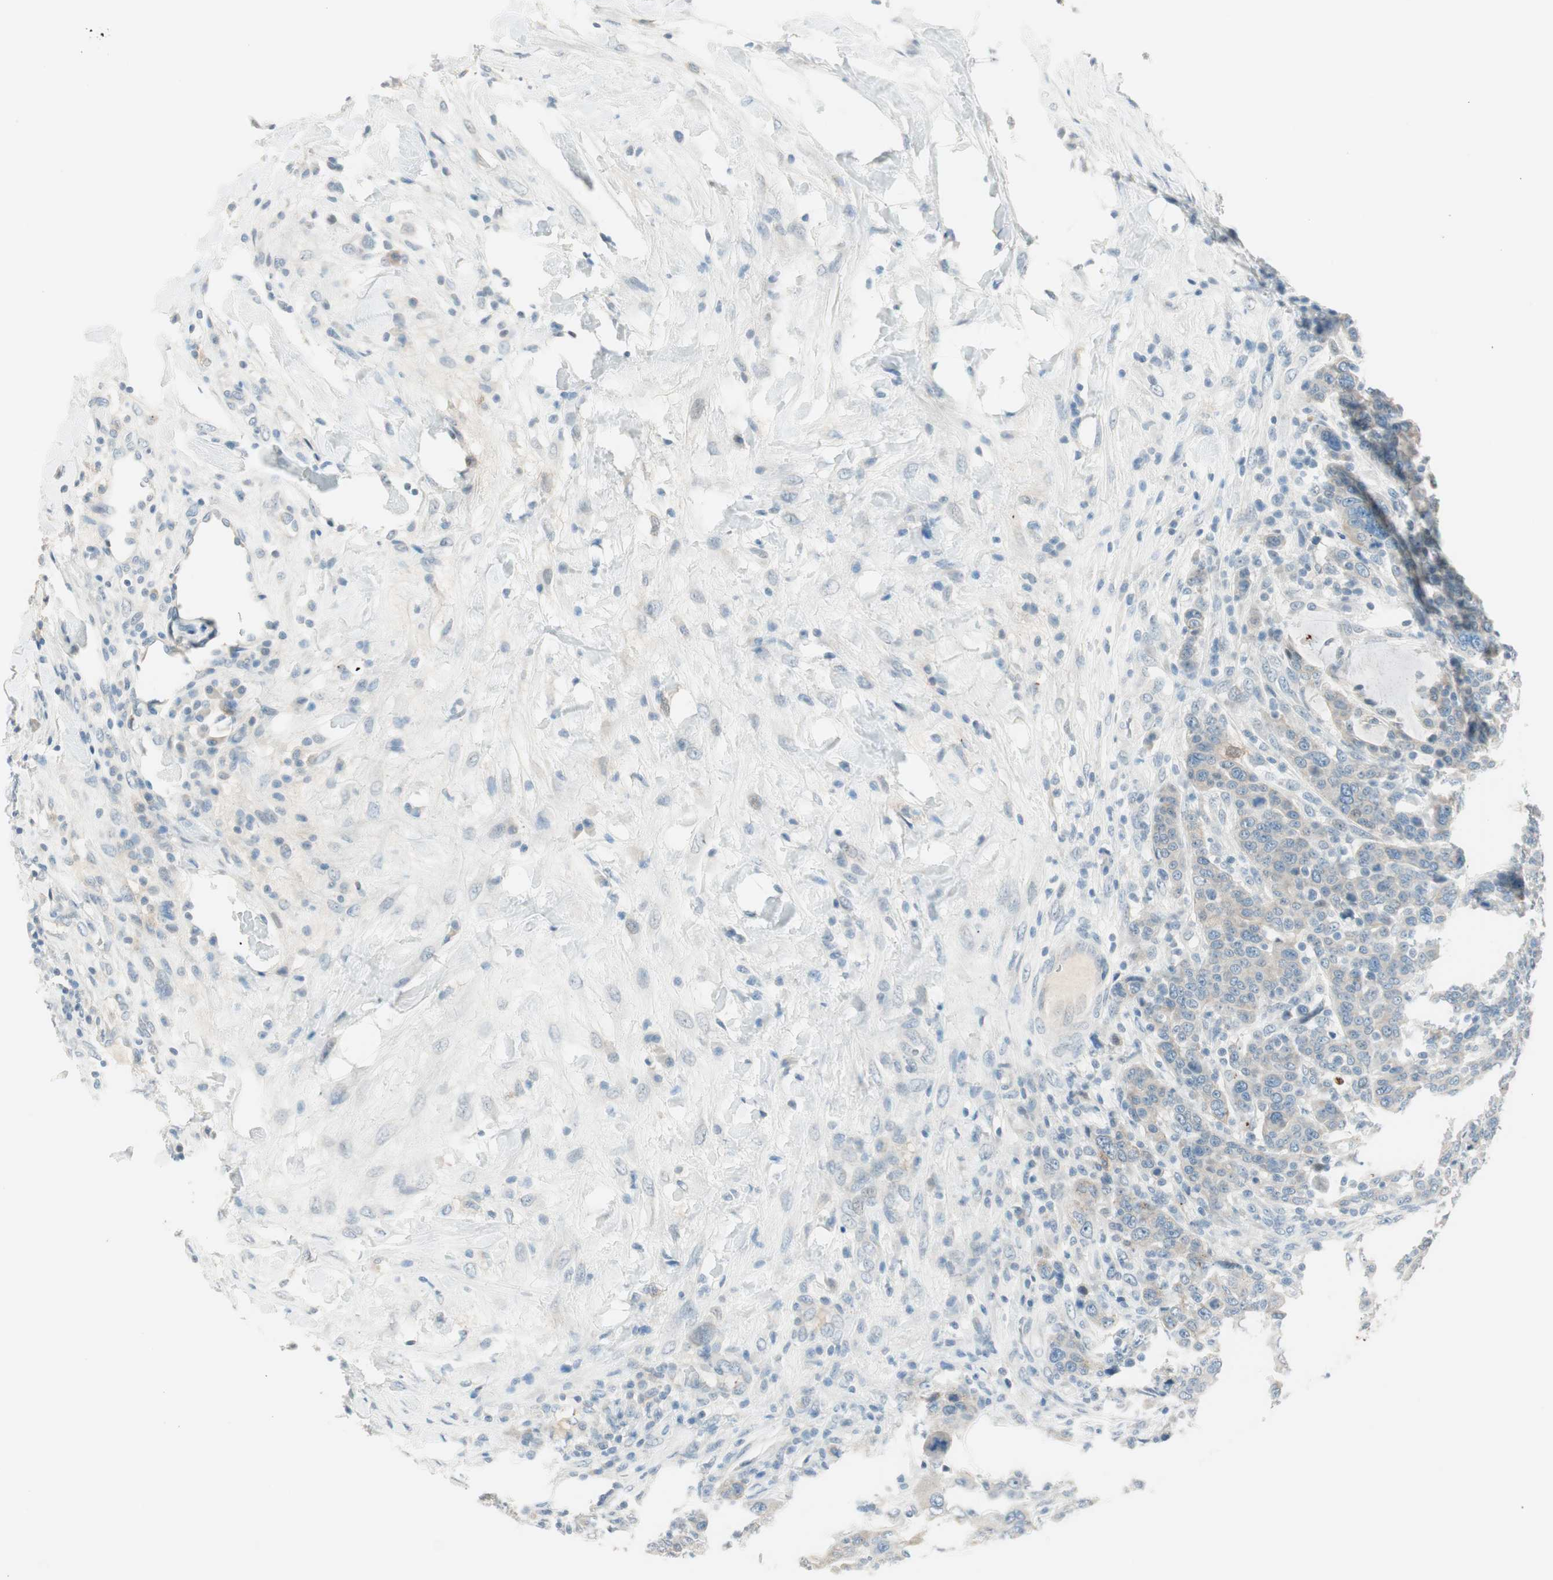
{"staining": {"intensity": "negative", "quantity": "none", "location": "none"}, "tissue": "breast cancer", "cell_type": "Tumor cells", "image_type": "cancer", "snomed": [{"axis": "morphology", "description": "Duct carcinoma"}, {"axis": "topography", "description": "Breast"}], "caption": "An immunohistochemistry micrograph of breast intraductal carcinoma is shown. There is no staining in tumor cells of breast intraductal carcinoma. (IHC, brightfield microscopy, high magnification).", "gene": "GNAO1", "patient": {"sex": "female", "age": 37}}